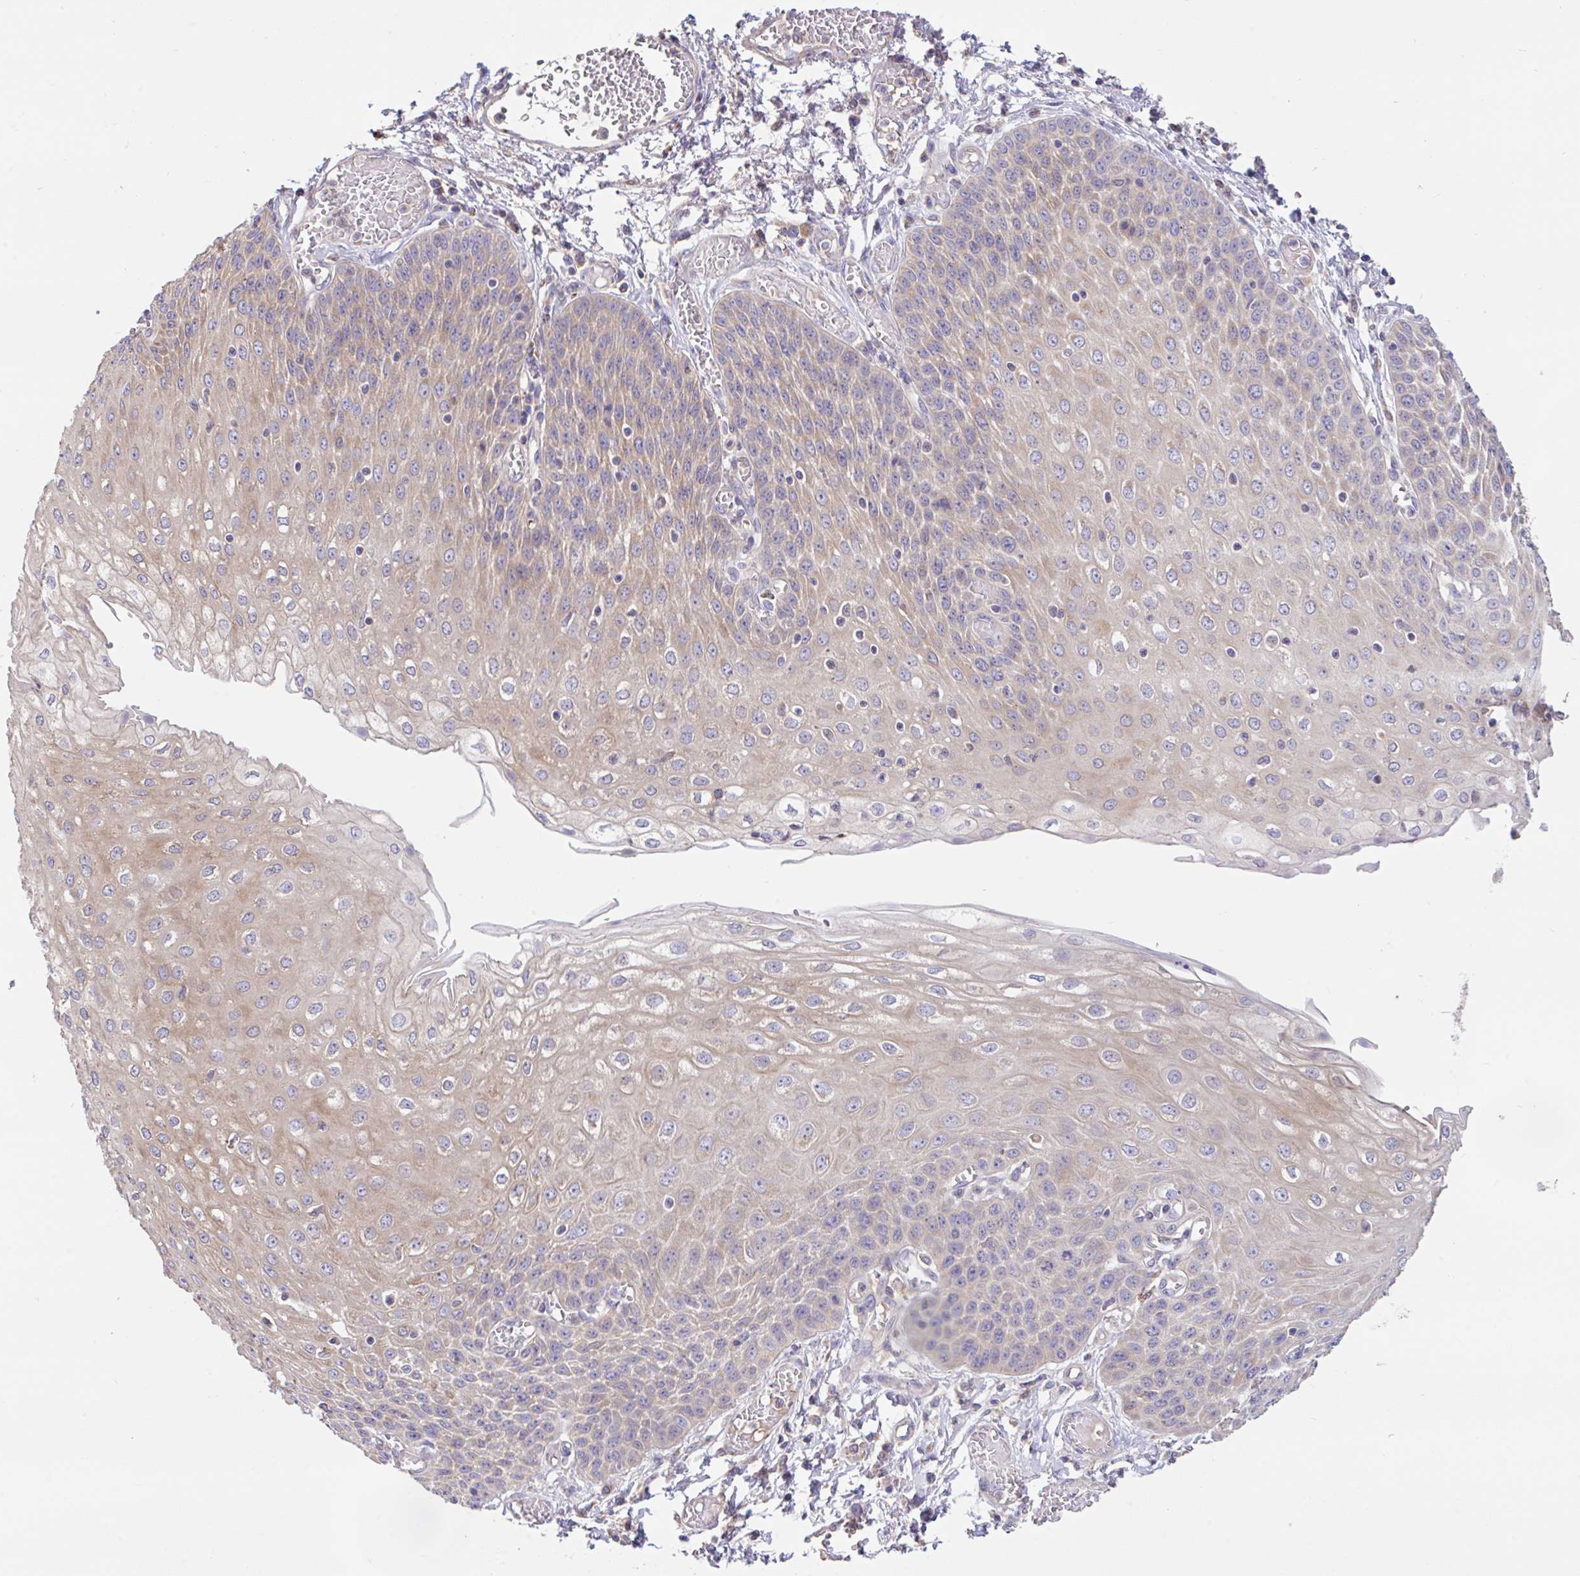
{"staining": {"intensity": "moderate", "quantity": "25%-75%", "location": "cytoplasmic/membranous"}, "tissue": "esophagus", "cell_type": "Squamous epithelial cells", "image_type": "normal", "snomed": [{"axis": "morphology", "description": "Normal tissue, NOS"}, {"axis": "morphology", "description": "Adenocarcinoma, NOS"}, {"axis": "topography", "description": "Esophagus"}], "caption": "There is medium levels of moderate cytoplasmic/membranous expression in squamous epithelial cells of benign esophagus, as demonstrated by immunohistochemical staining (brown color).", "gene": "RALBP1", "patient": {"sex": "male", "age": 81}}